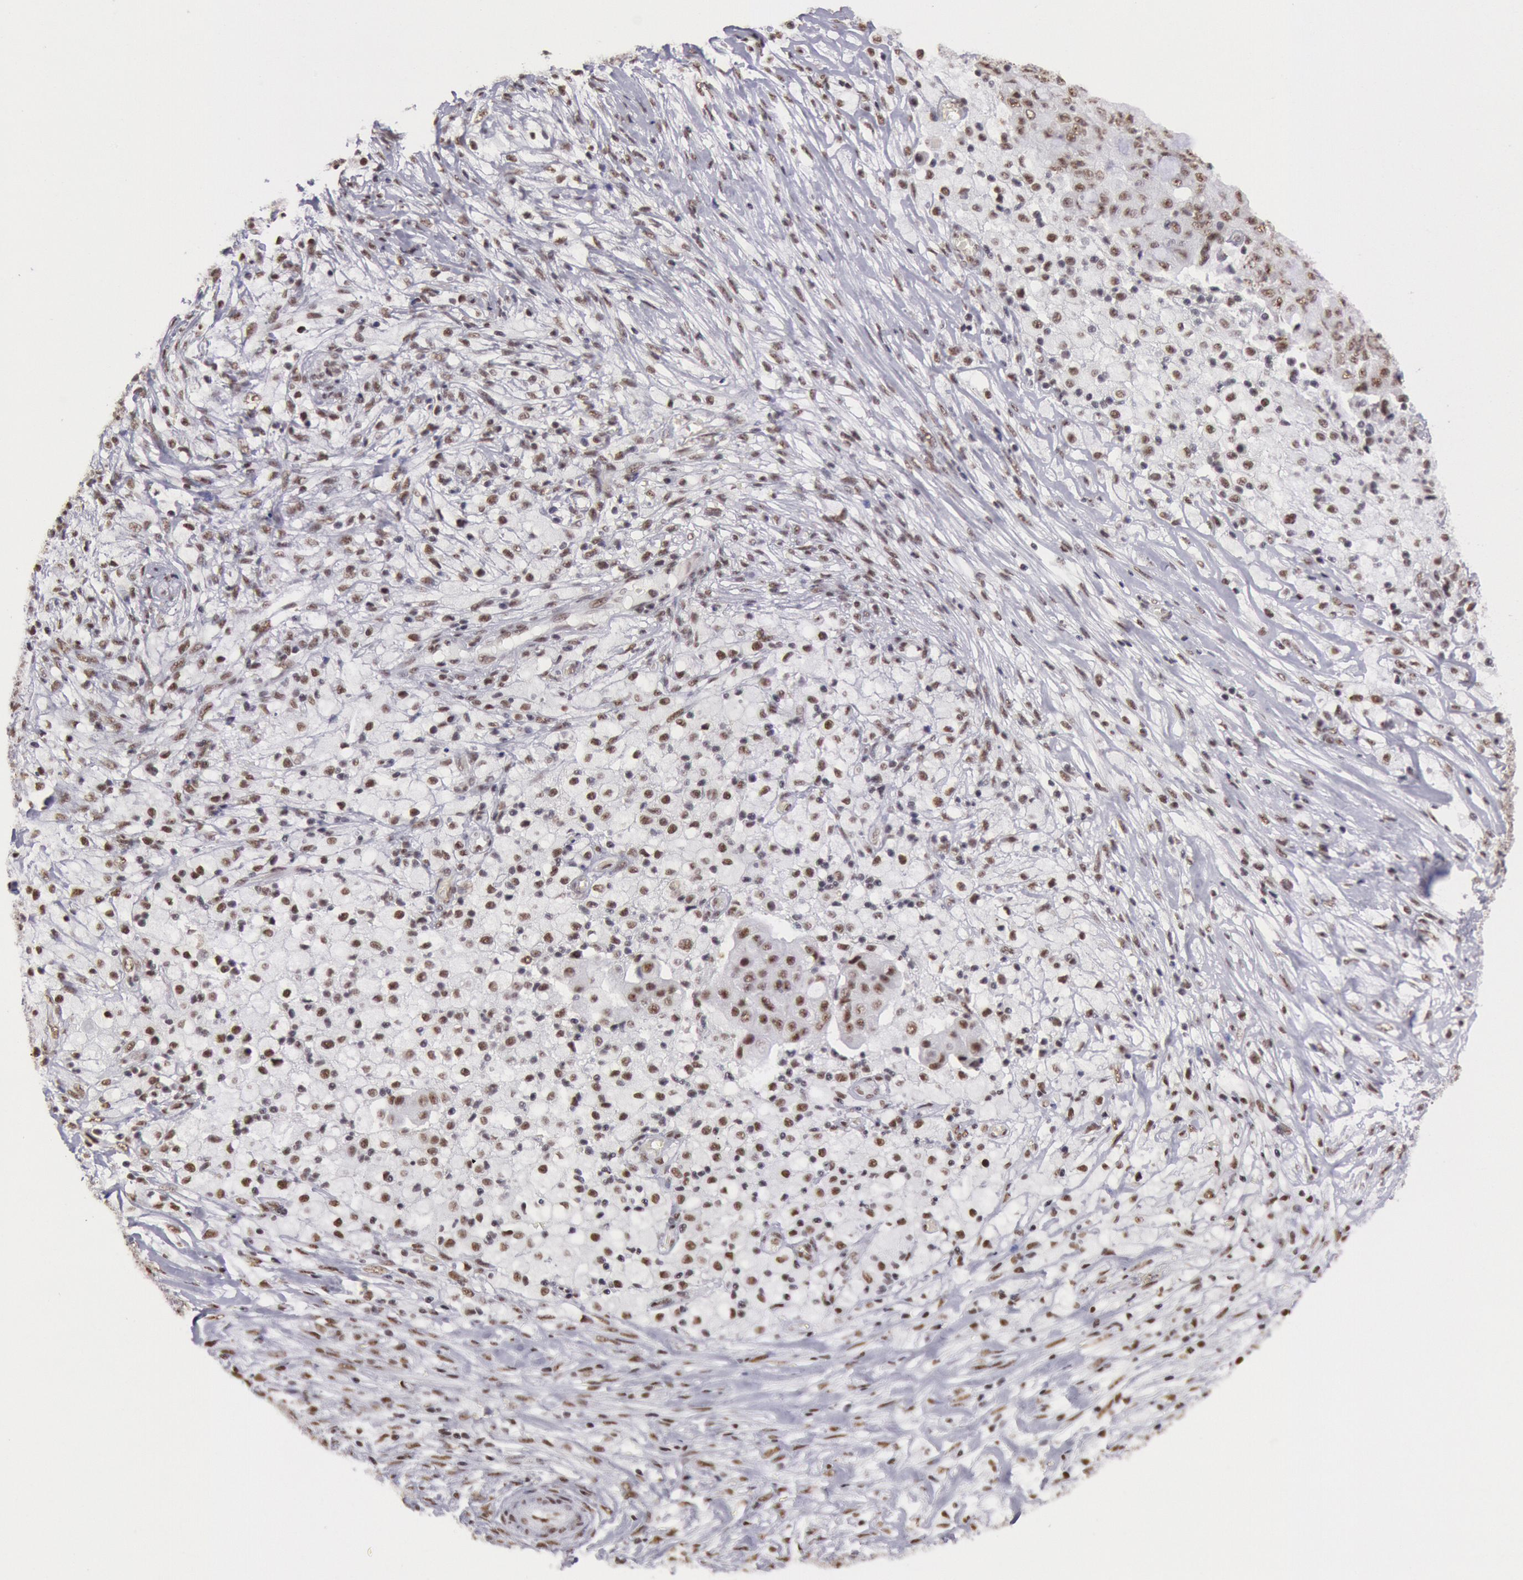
{"staining": {"intensity": "strong", "quantity": ">75%", "location": "nuclear"}, "tissue": "ovarian cancer", "cell_type": "Tumor cells", "image_type": "cancer", "snomed": [{"axis": "morphology", "description": "Carcinoma, endometroid"}, {"axis": "topography", "description": "Ovary"}], "caption": "The histopathology image shows immunohistochemical staining of ovarian endometroid carcinoma. There is strong nuclear staining is seen in about >75% of tumor cells.", "gene": "SNRPD3", "patient": {"sex": "female", "age": 42}}